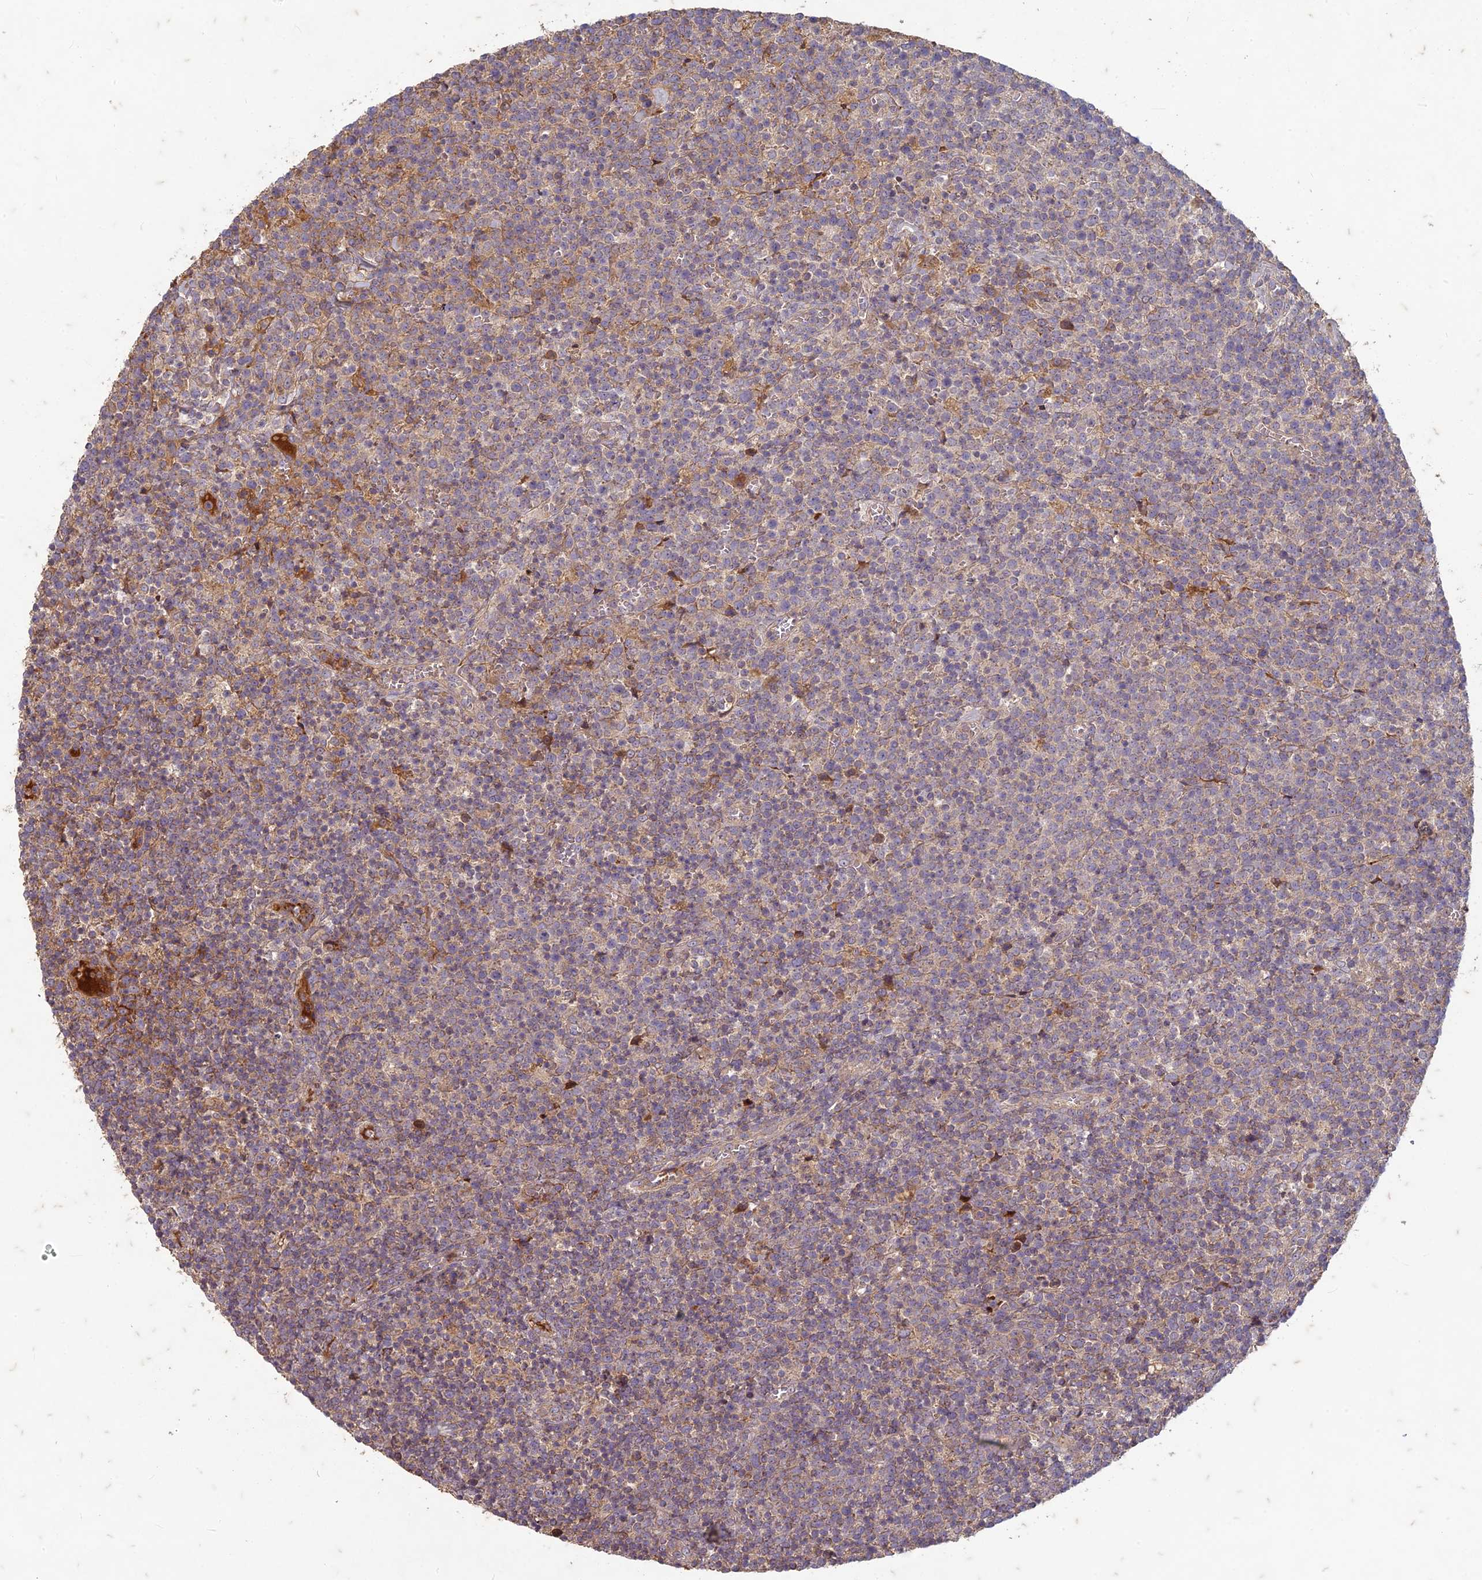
{"staining": {"intensity": "negative", "quantity": "none", "location": "none"}, "tissue": "lymphoma", "cell_type": "Tumor cells", "image_type": "cancer", "snomed": [{"axis": "morphology", "description": "Malignant lymphoma, non-Hodgkin's type, High grade"}, {"axis": "topography", "description": "Lymph node"}], "caption": "This is an IHC photomicrograph of human lymphoma. There is no expression in tumor cells.", "gene": "TCF25", "patient": {"sex": "male", "age": 61}}